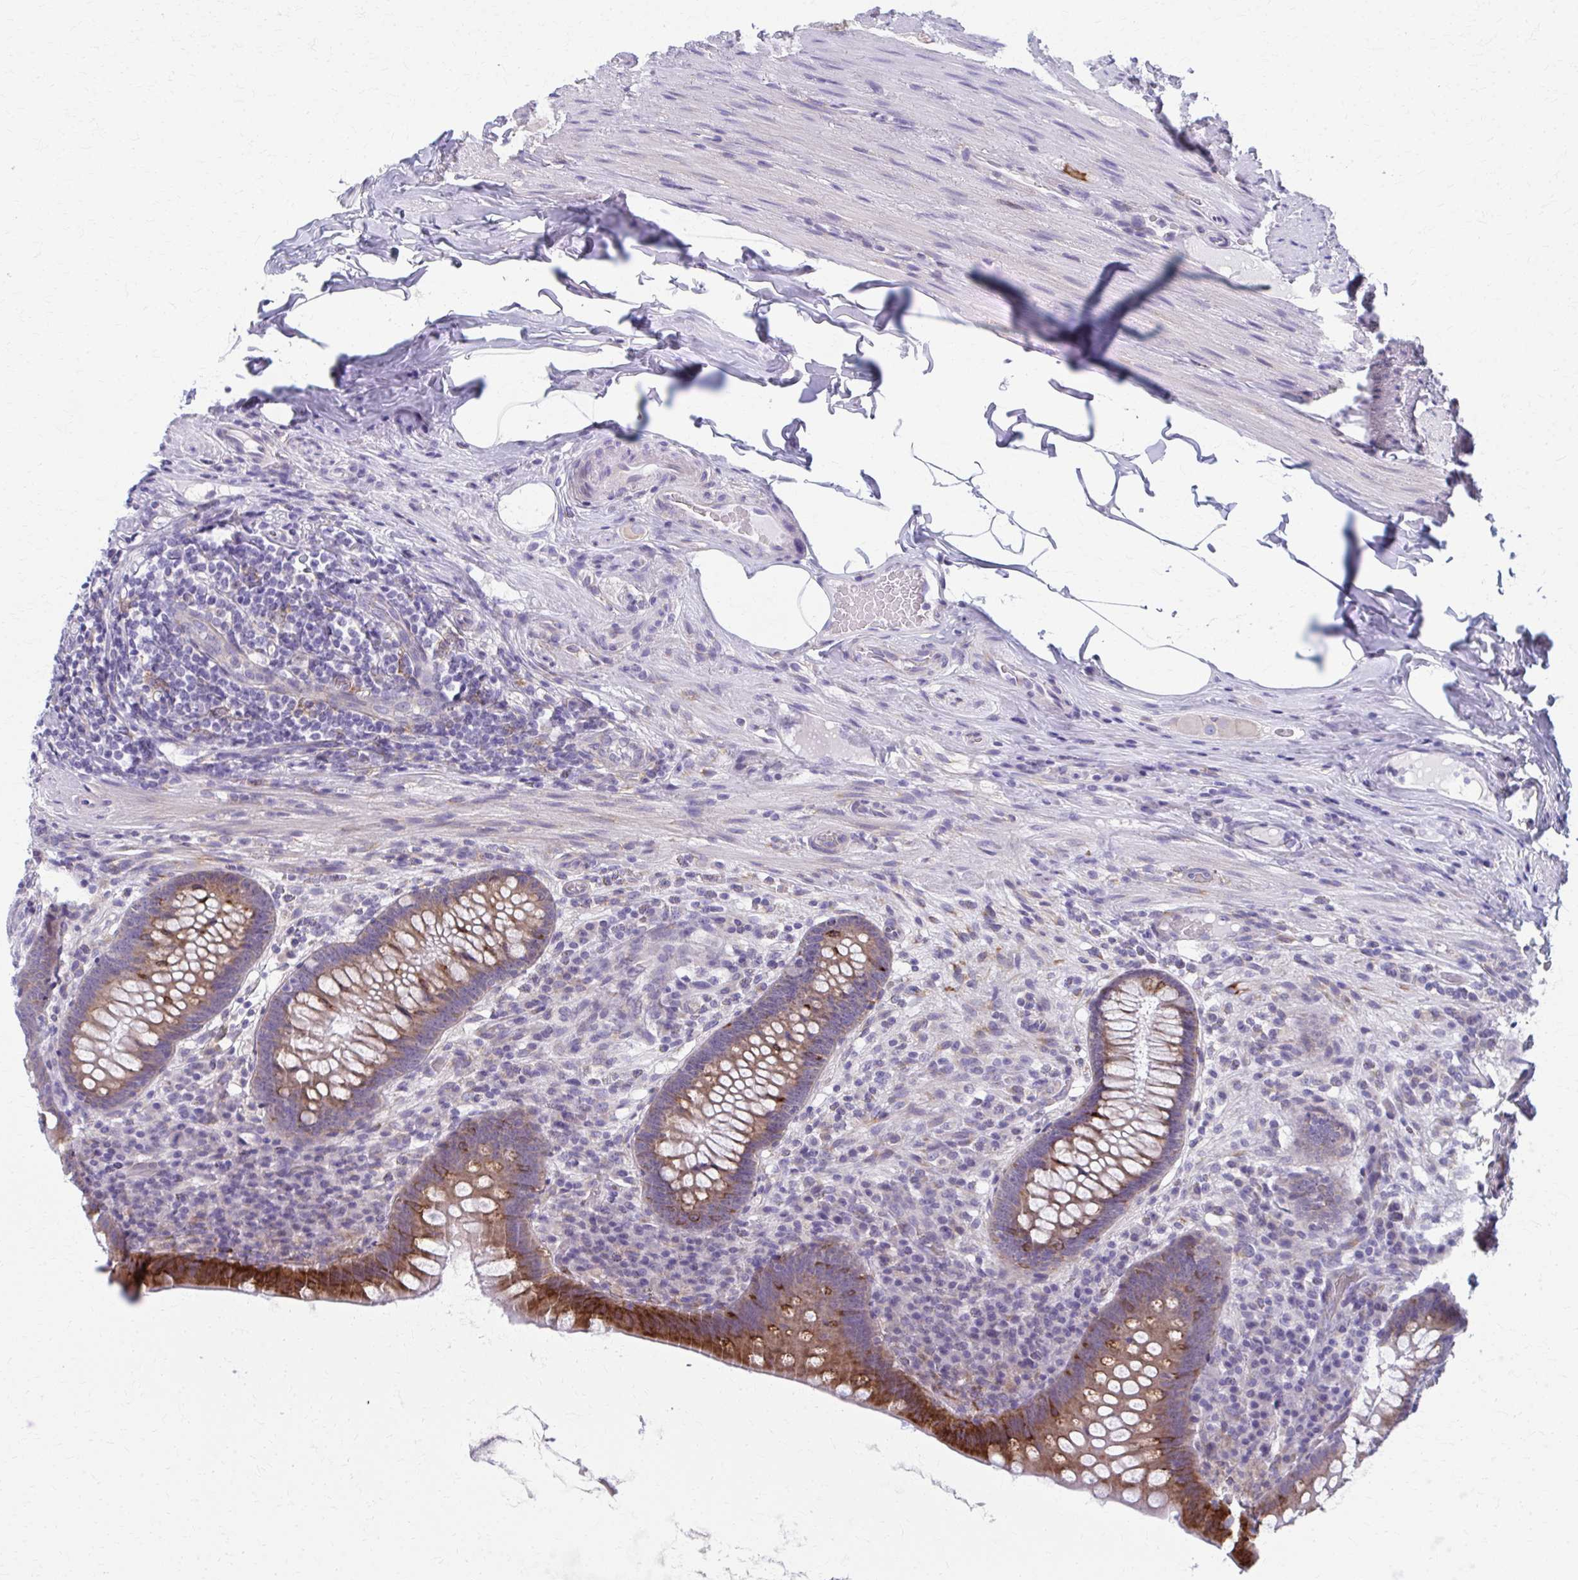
{"staining": {"intensity": "strong", "quantity": "25%-75%", "location": "cytoplasmic/membranous"}, "tissue": "appendix", "cell_type": "Glandular cells", "image_type": "normal", "snomed": [{"axis": "morphology", "description": "Normal tissue, NOS"}, {"axis": "topography", "description": "Appendix"}], "caption": "DAB (3,3'-diaminobenzidine) immunohistochemical staining of unremarkable human appendix reveals strong cytoplasmic/membranous protein staining in approximately 25%-75% of glandular cells.", "gene": "SPATS2L", "patient": {"sex": "male", "age": 71}}